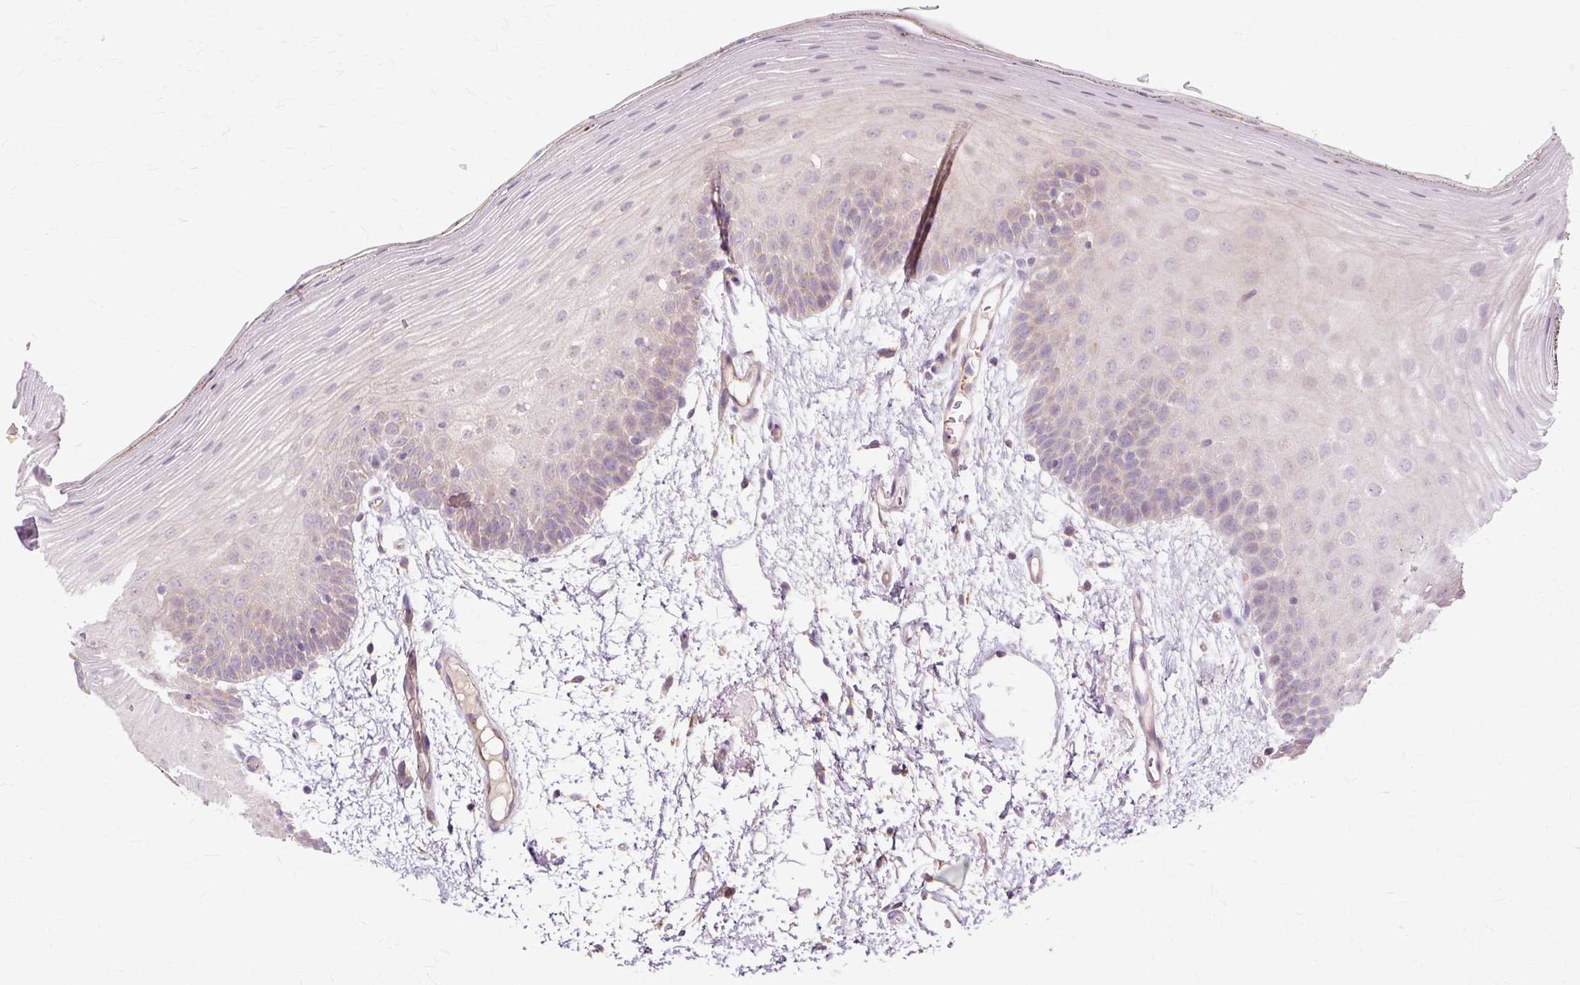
{"staining": {"intensity": "weak", "quantity": "<25%", "location": "cytoplasmic/membranous"}, "tissue": "oral mucosa", "cell_type": "Squamous epithelial cells", "image_type": "normal", "snomed": [{"axis": "morphology", "description": "Normal tissue, NOS"}, {"axis": "morphology", "description": "Squamous cell carcinoma, NOS"}, {"axis": "topography", "description": "Oral tissue"}, {"axis": "topography", "description": "Head-Neck"}], "caption": "Protein analysis of normal oral mucosa exhibits no significant positivity in squamous epithelial cells.", "gene": "PDZD2", "patient": {"sex": "female", "age": 81}}